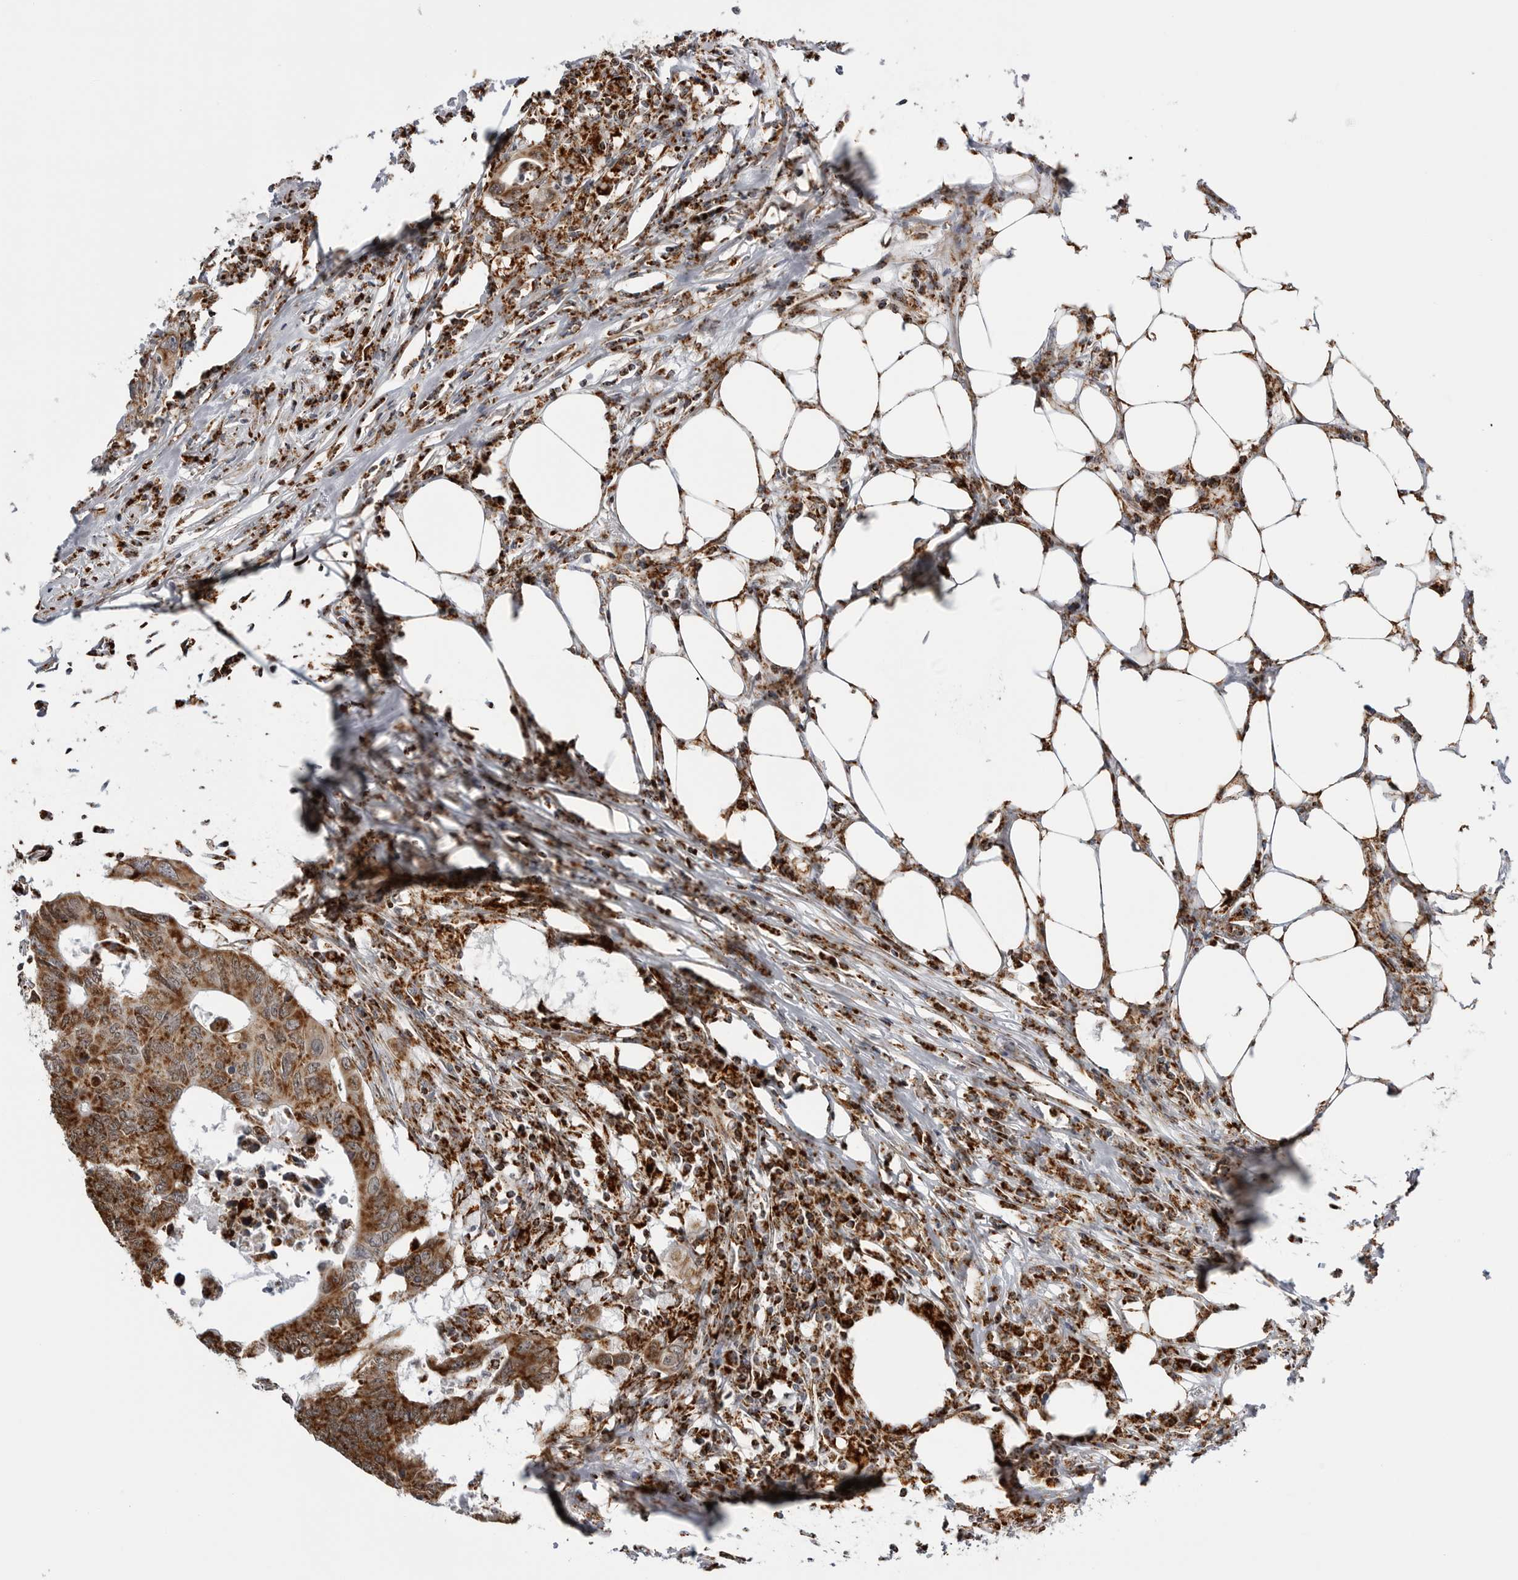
{"staining": {"intensity": "strong", "quantity": ">75%", "location": "cytoplasmic/membranous"}, "tissue": "colorectal cancer", "cell_type": "Tumor cells", "image_type": "cancer", "snomed": [{"axis": "morphology", "description": "Adenocarcinoma, NOS"}, {"axis": "topography", "description": "Colon"}], "caption": "Colorectal cancer stained with DAB (3,3'-diaminobenzidine) IHC shows high levels of strong cytoplasmic/membranous expression in about >75% of tumor cells.", "gene": "COX5A", "patient": {"sex": "male", "age": 71}}